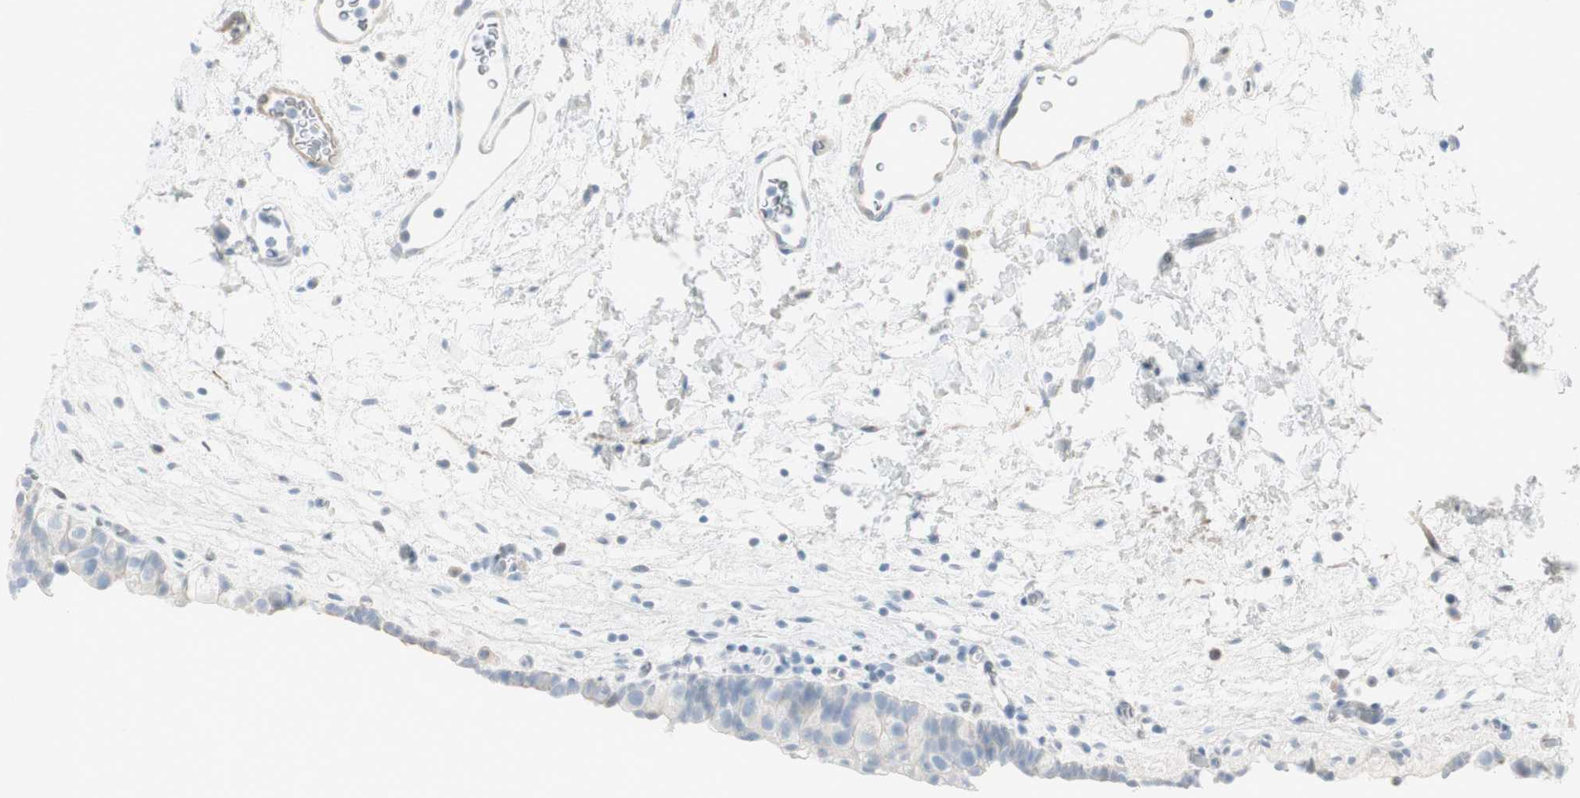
{"staining": {"intensity": "negative", "quantity": "none", "location": "none"}, "tissue": "urinary bladder", "cell_type": "Urothelial cells", "image_type": "normal", "snomed": [{"axis": "morphology", "description": "Normal tissue, NOS"}, {"axis": "topography", "description": "Urinary bladder"}], "caption": "This micrograph is of unremarkable urinary bladder stained with IHC to label a protein in brown with the nuclei are counter-stained blue. There is no staining in urothelial cells. Brightfield microscopy of immunohistochemistry (IHC) stained with DAB (3,3'-diaminobenzidine) (brown) and hematoxylin (blue), captured at high magnification.", "gene": "CDHR5", "patient": {"sex": "female", "age": 64}}